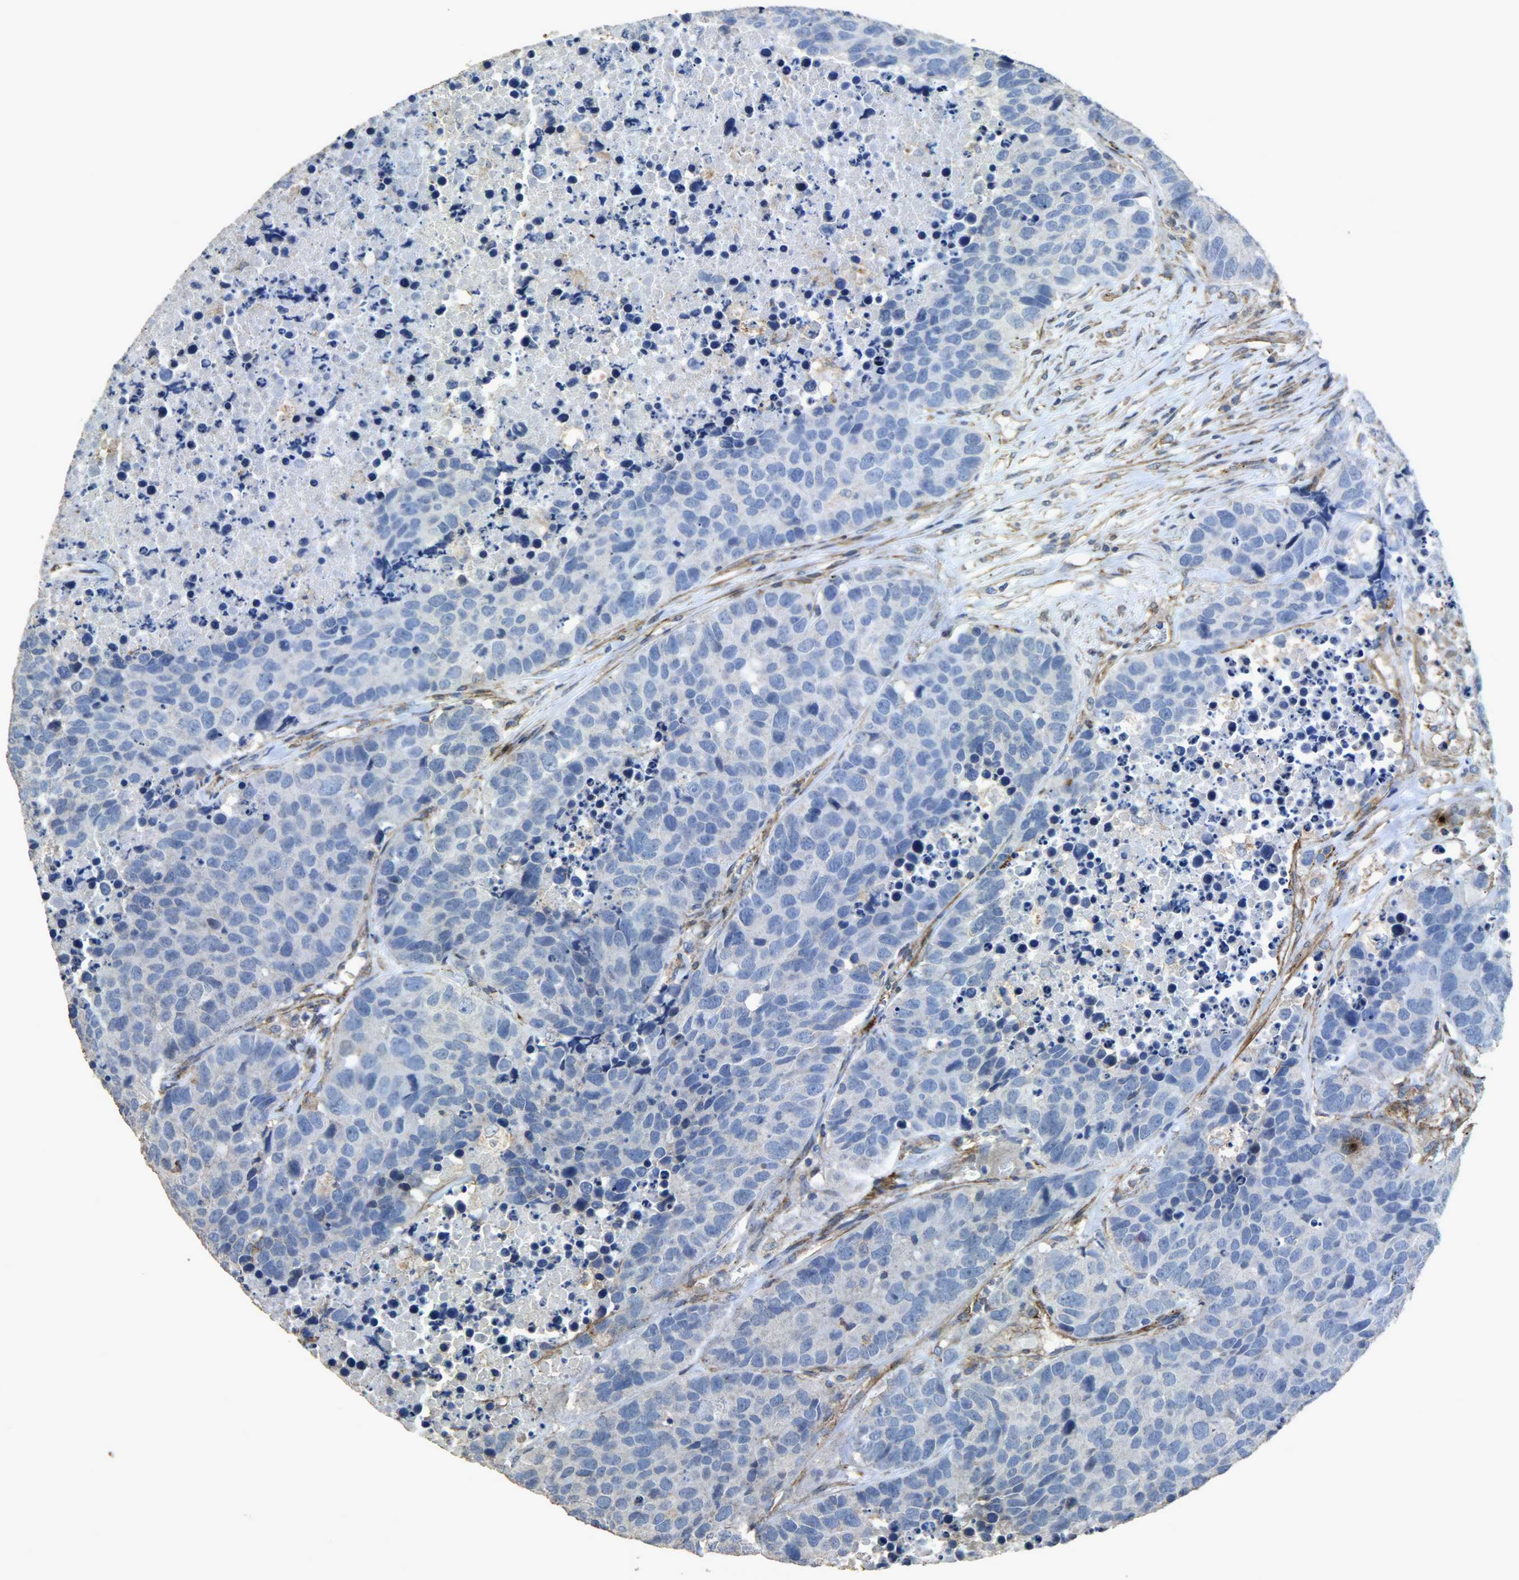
{"staining": {"intensity": "negative", "quantity": "none", "location": "none"}, "tissue": "carcinoid", "cell_type": "Tumor cells", "image_type": "cancer", "snomed": [{"axis": "morphology", "description": "Carcinoid, malignant, NOS"}, {"axis": "topography", "description": "Lung"}], "caption": "Immunohistochemistry histopathology image of neoplastic tissue: carcinoid (malignant) stained with DAB reveals no significant protein positivity in tumor cells.", "gene": "TPM4", "patient": {"sex": "male", "age": 60}}